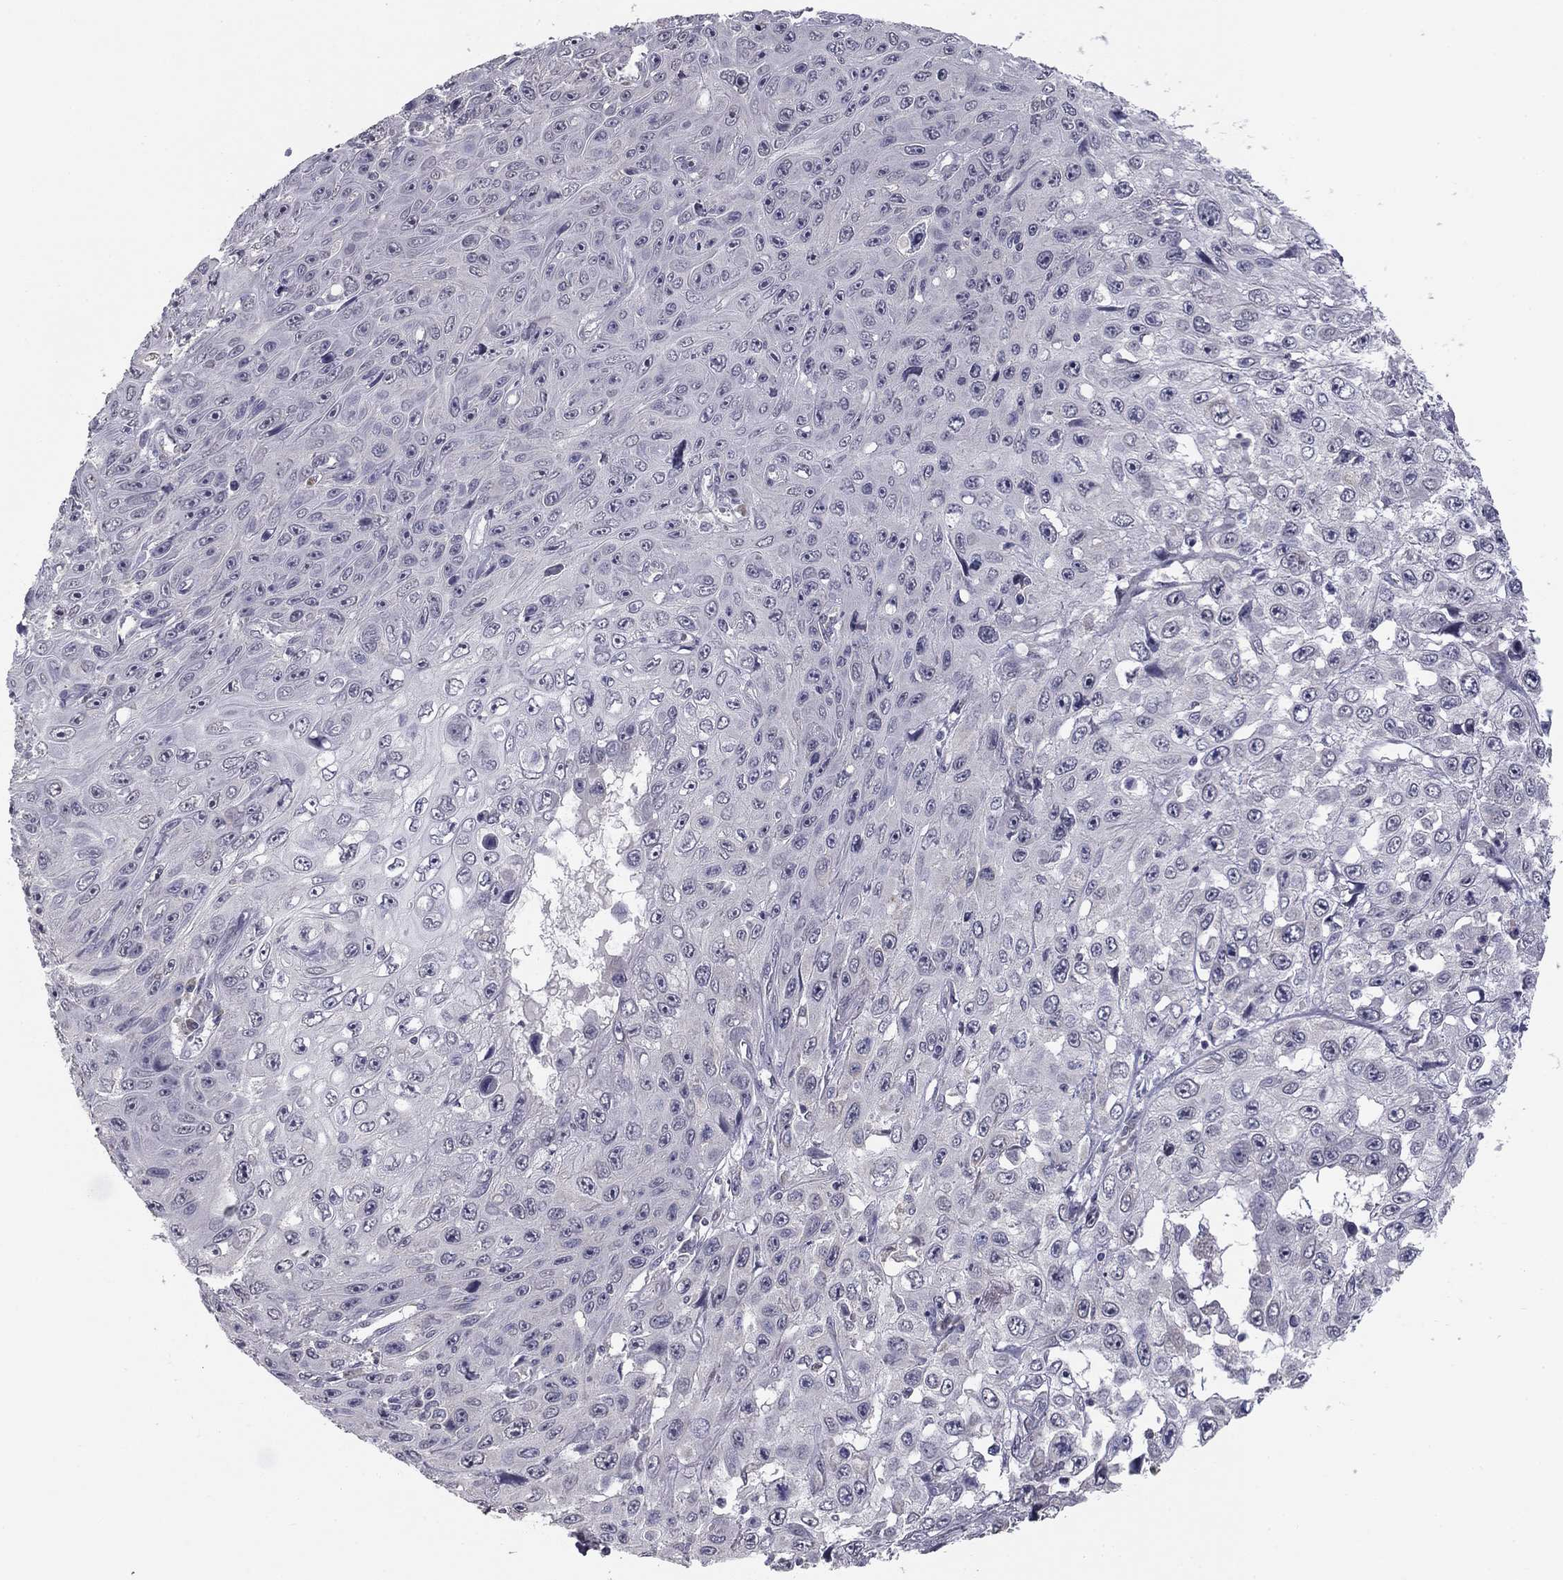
{"staining": {"intensity": "negative", "quantity": "none", "location": "none"}, "tissue": "skin cancer", "cell_type": "Tumor cells", "image_type": "cancer", "snomed": [{"axis": "morphology", "description": "Squamous cell carcinoma, NOS"}, {"axis": "topography", "description": "Skin"}], "caption": "A micrograph of squamous cell carcinoma (skin) stained for a protein exhibits no brown staining in tumor cells.", "gene": "PRRT2", "patient": {"sex": "male", "age": 82}}